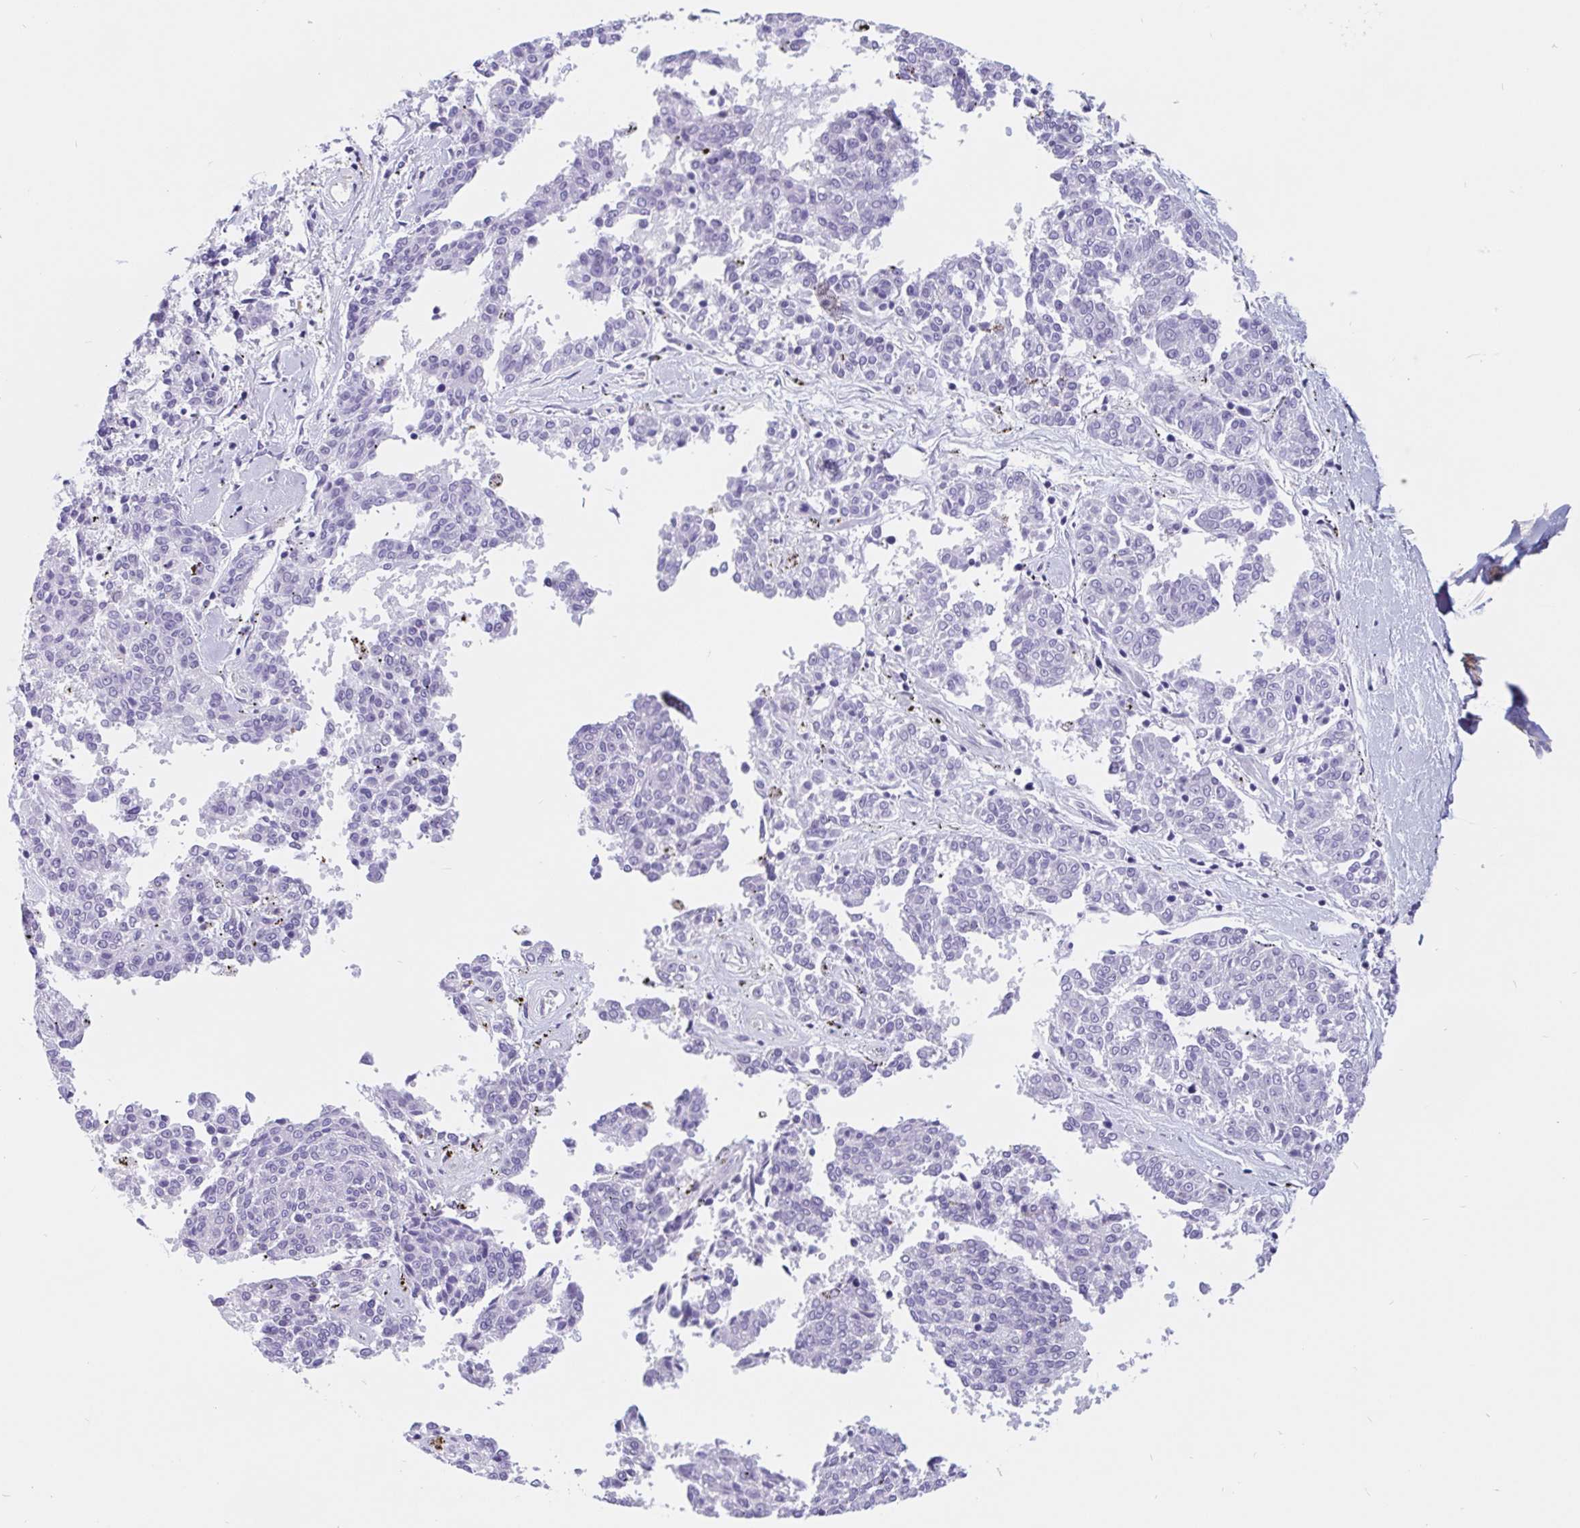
{"staining": {"intensity": "negative", "quantity": "none", "location": "none"}, "tissue": "melanoma", "cell_type": "Tumor cells", "image_type": "cancer", "snomed": [{"axis": "morphology", "description": "Malignant melanoma, NOS"}, {"axis": "topography", "description": "Skin"}], "caption": "High magnification brightfield microscopy of malignant melanoma stained with DAB (3,3'-diaminobenzidine) (brown) and counterstained with hematoxylin (blue): tumor cells show no significant positivity.", "gene": "LIMCH1", "patient": {"sex": "female", "age": 72}}